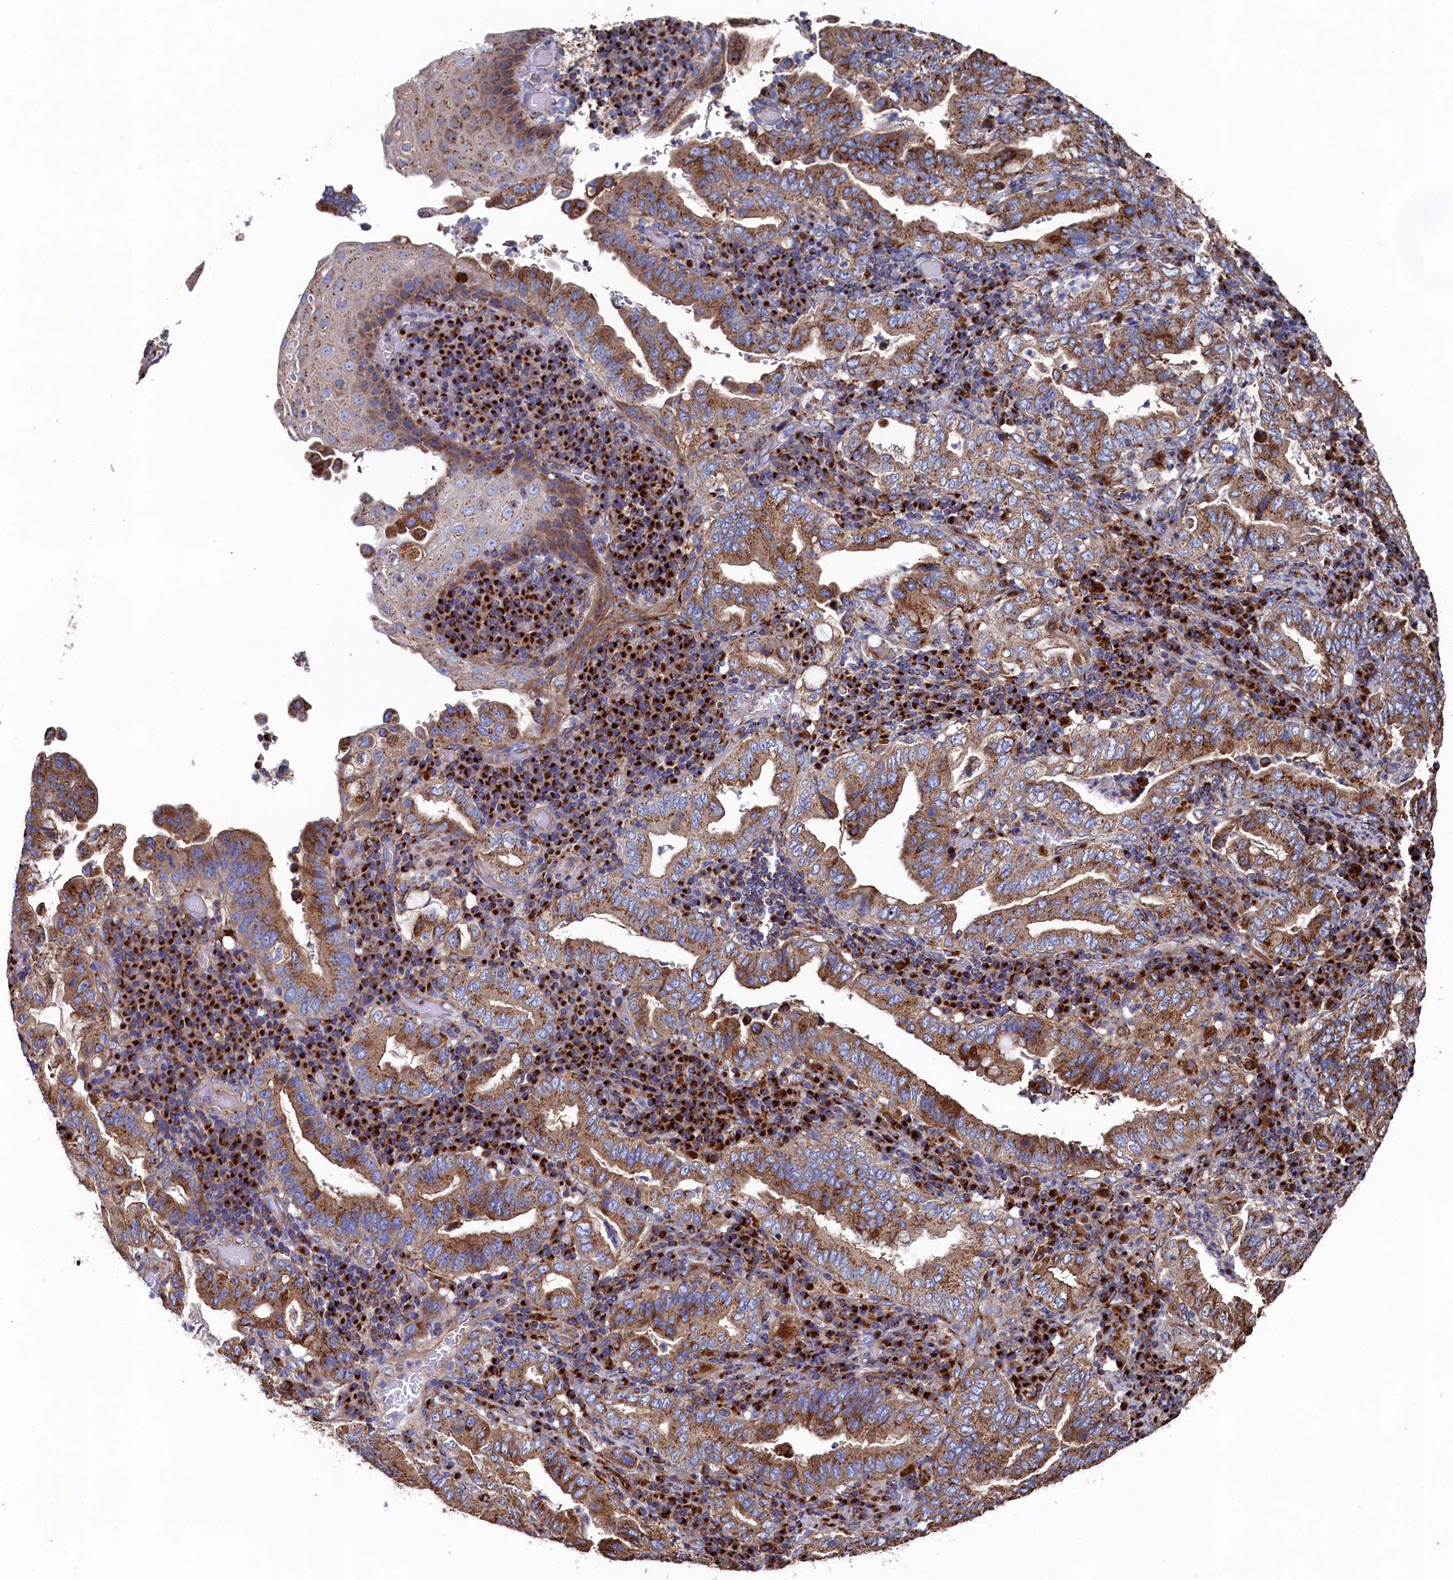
{"staining": {"intensity": "moderate", "quantity": ">75%", "location": "cytoplasmic/membranous"}, "tissue": "stomach cancer", "cell_type": "Tumor cells", "image_type": "cancer", "snomed": [{"axis": "morphology", "description": "Normal tissue, NOS"}, {"axis": "morphology", "description": "Adenocarcinoma, NOS"}, {"axis": "topography", "description": "Esophagus"}, {"axis": "topography", "description": "Stomach, upper"}, {"axis": "topography", "description": "Peripheral nerve tissue"}], "caption": "Stomach cancer tissue exhibits moderate cytoplasmic/membranous staining in about >75% of tumor cells (DAB (3,3'-diaminobenzidine) IHC, brown staining for protein, blue staining for nuclei).", "gene": "PRRC1", "patient": {"sex": "male", "age": 62}}